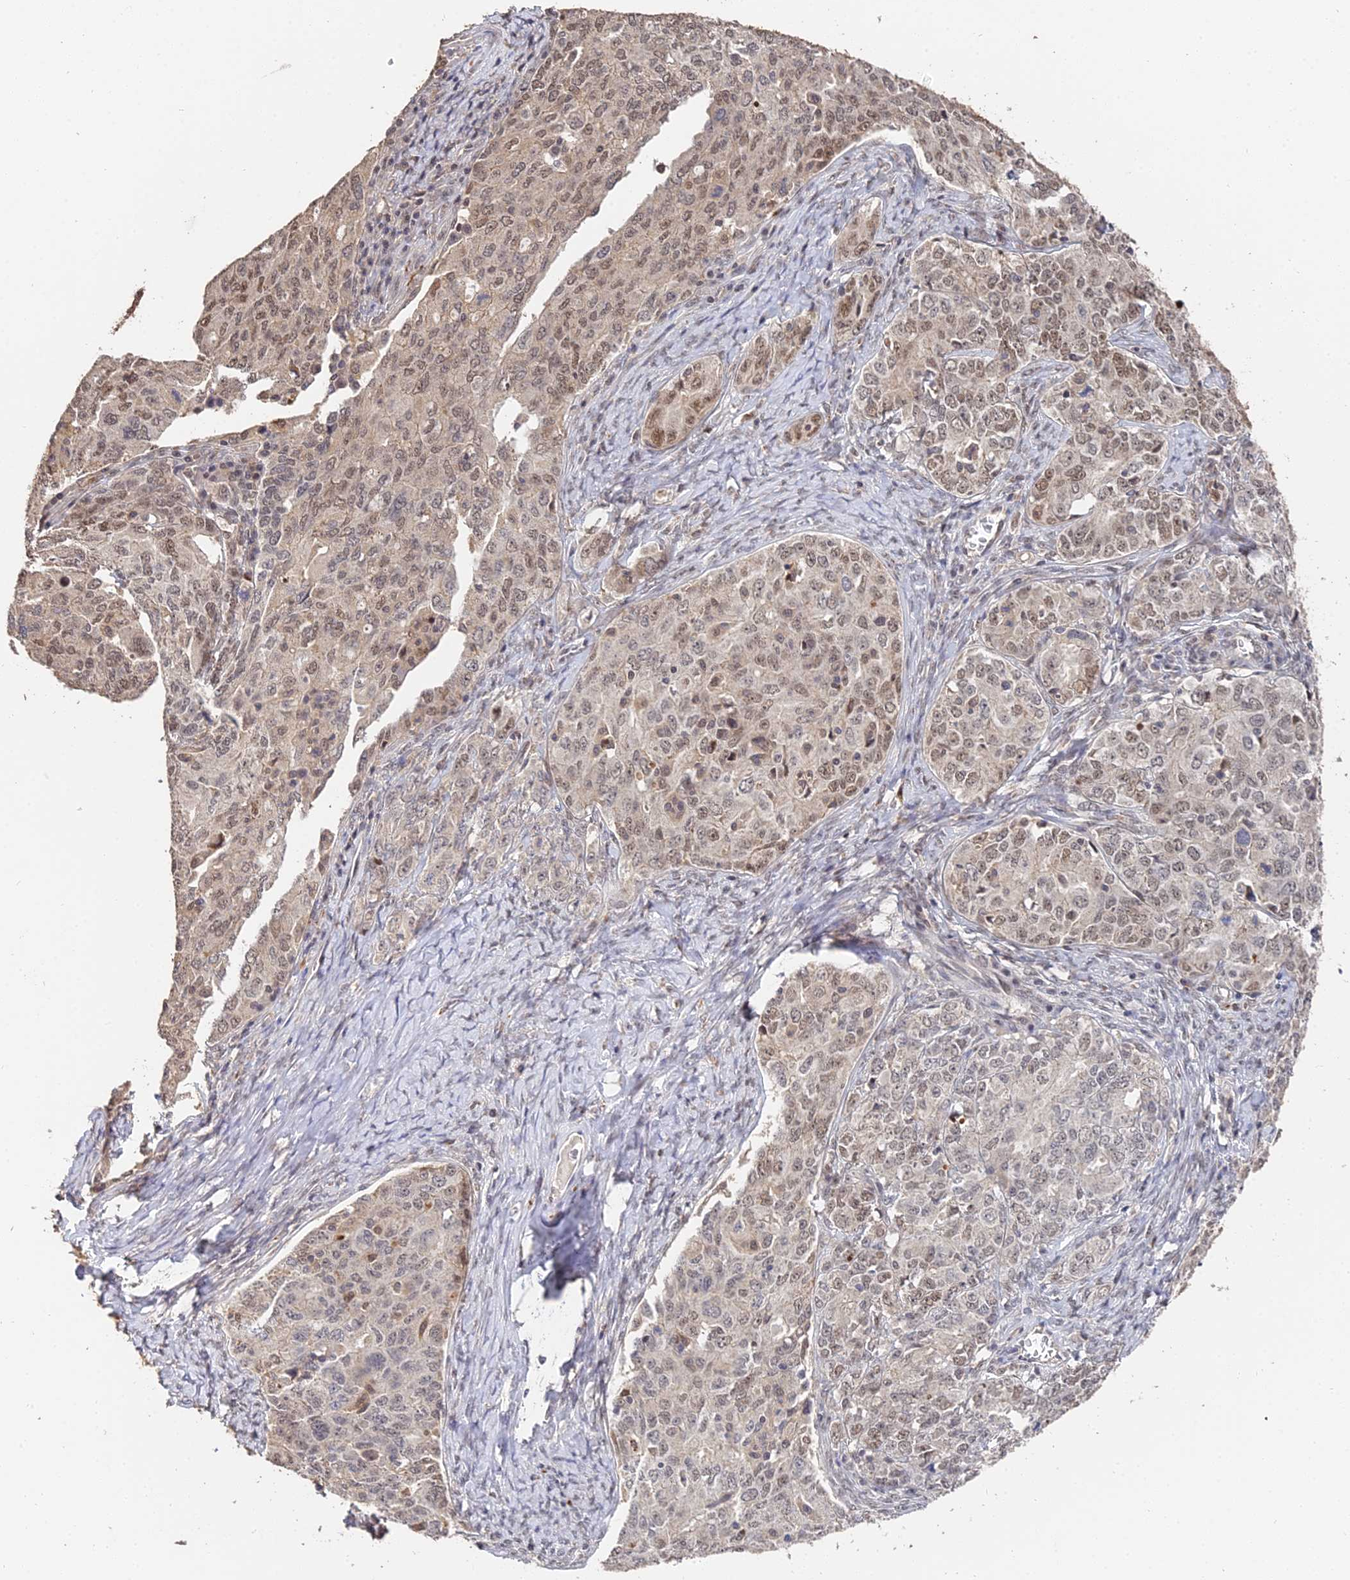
{"staining": {"intensity": "weak", "quantity": ">75%", "location": "nuclear"}, "tissue": "ovarian cancer", "cell_type": "Tumor cells", "image_type": "cancer", "snomed": [{"axis": "morphology", "description": "Carcinoma, endometroid"}, {"axis": "topography", "description": "Ovary"}], "caption": "Endometroid carcinoma (ovarian) was stained to show a protein in brown. There is low levels of weak nuclear expression in about >75% of tumor cells.", "gene": "LSM5", "patient": {"sex": "female", "age": 62}}